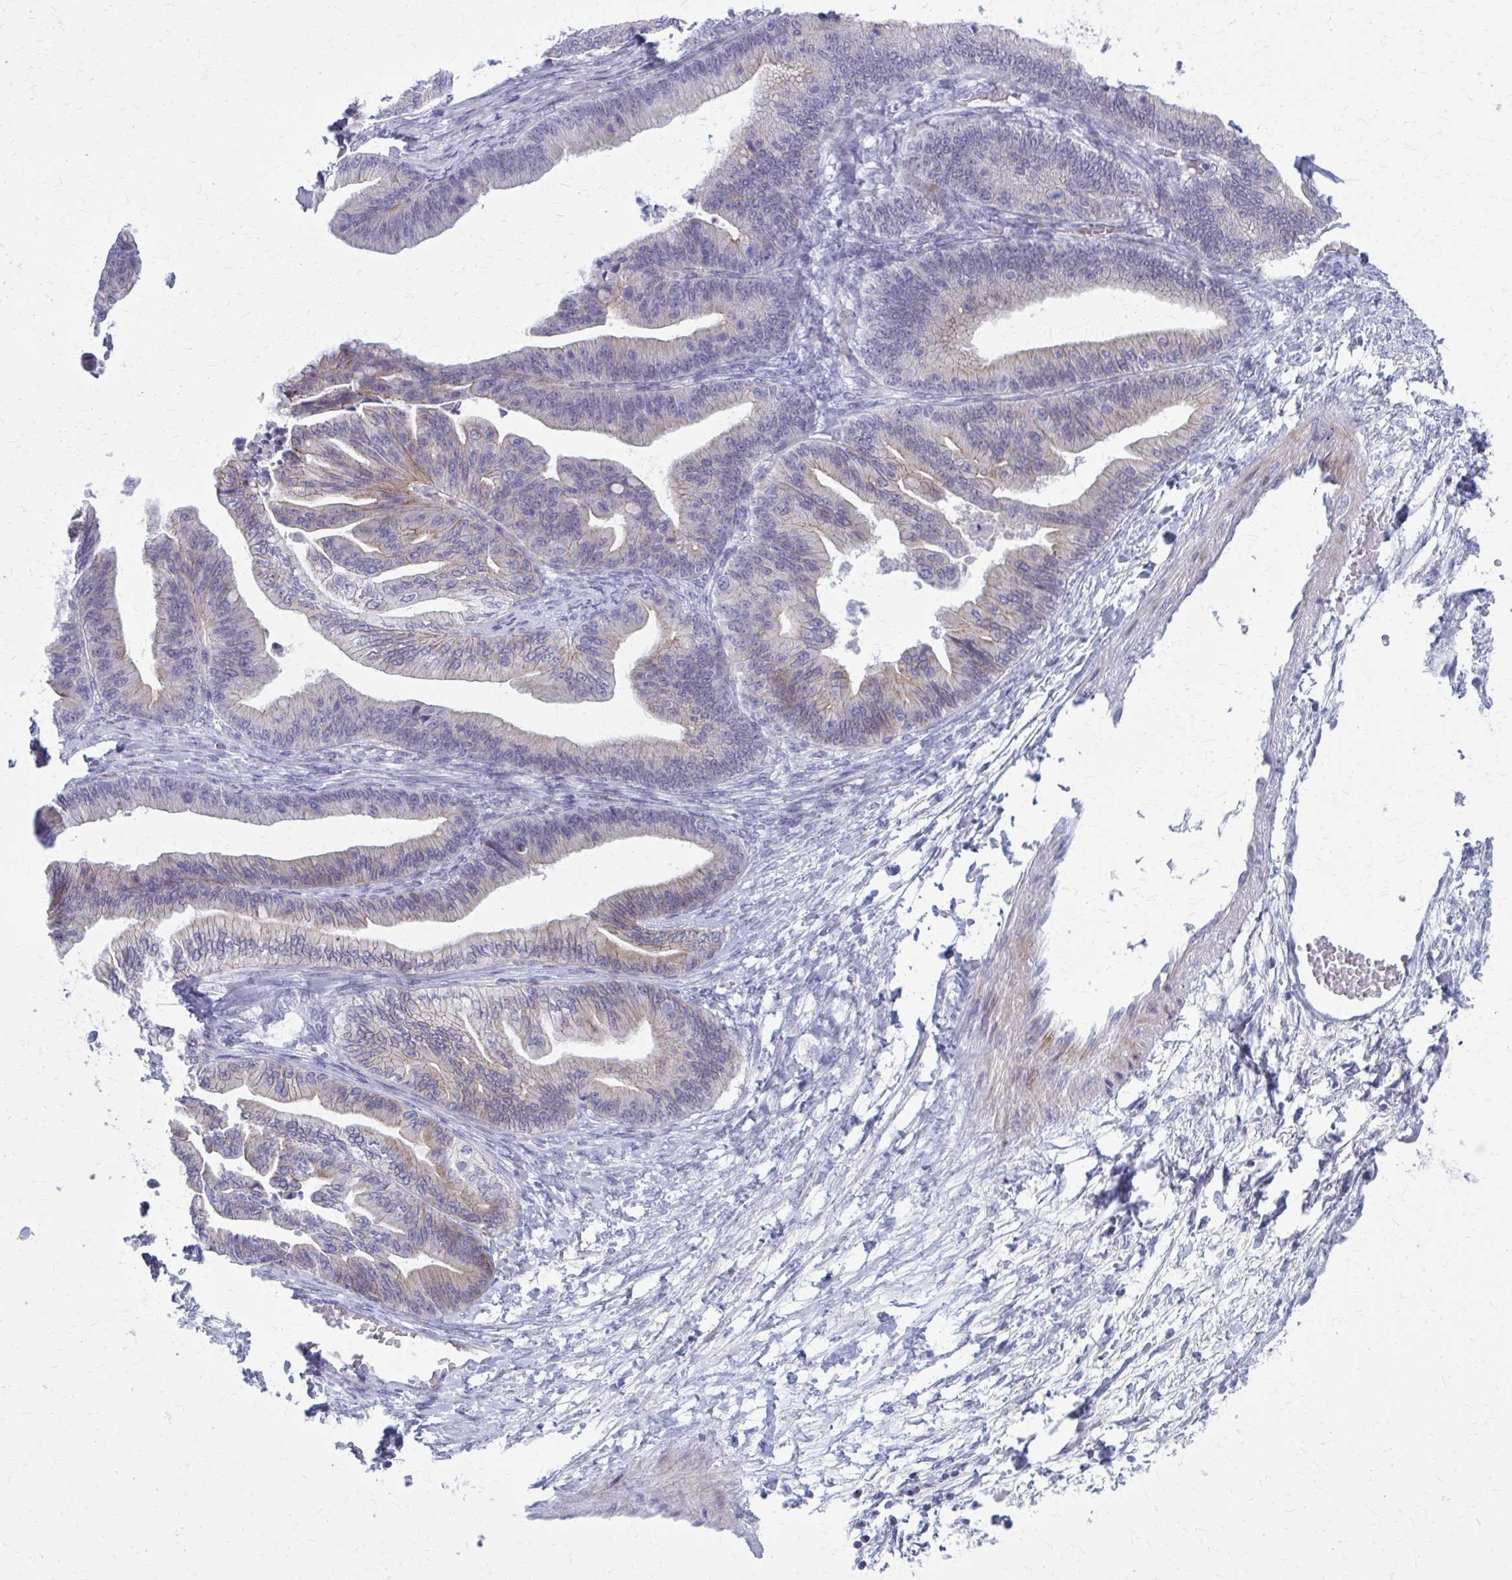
{"staining": {"intensity": "weak", "quantity": "<25%", "location": "cytoplasmic/membranous"}, "tissue": "ovarian cancer", "cell_type": "Tumor cells", "image_type": "cancer", "snomed": [{"axis": "morphology", "description": "Cystadenocarcinoma, mucinous, NOS"}, {"axis": "topography", "description": "Ovary"}], "caption": "DAB immunohistochemical staining of human ovarian cancer shows no significant positivity in tumor cells.", "gene": "PEDS1", "patient": {"sex": "female", "age": 67}}